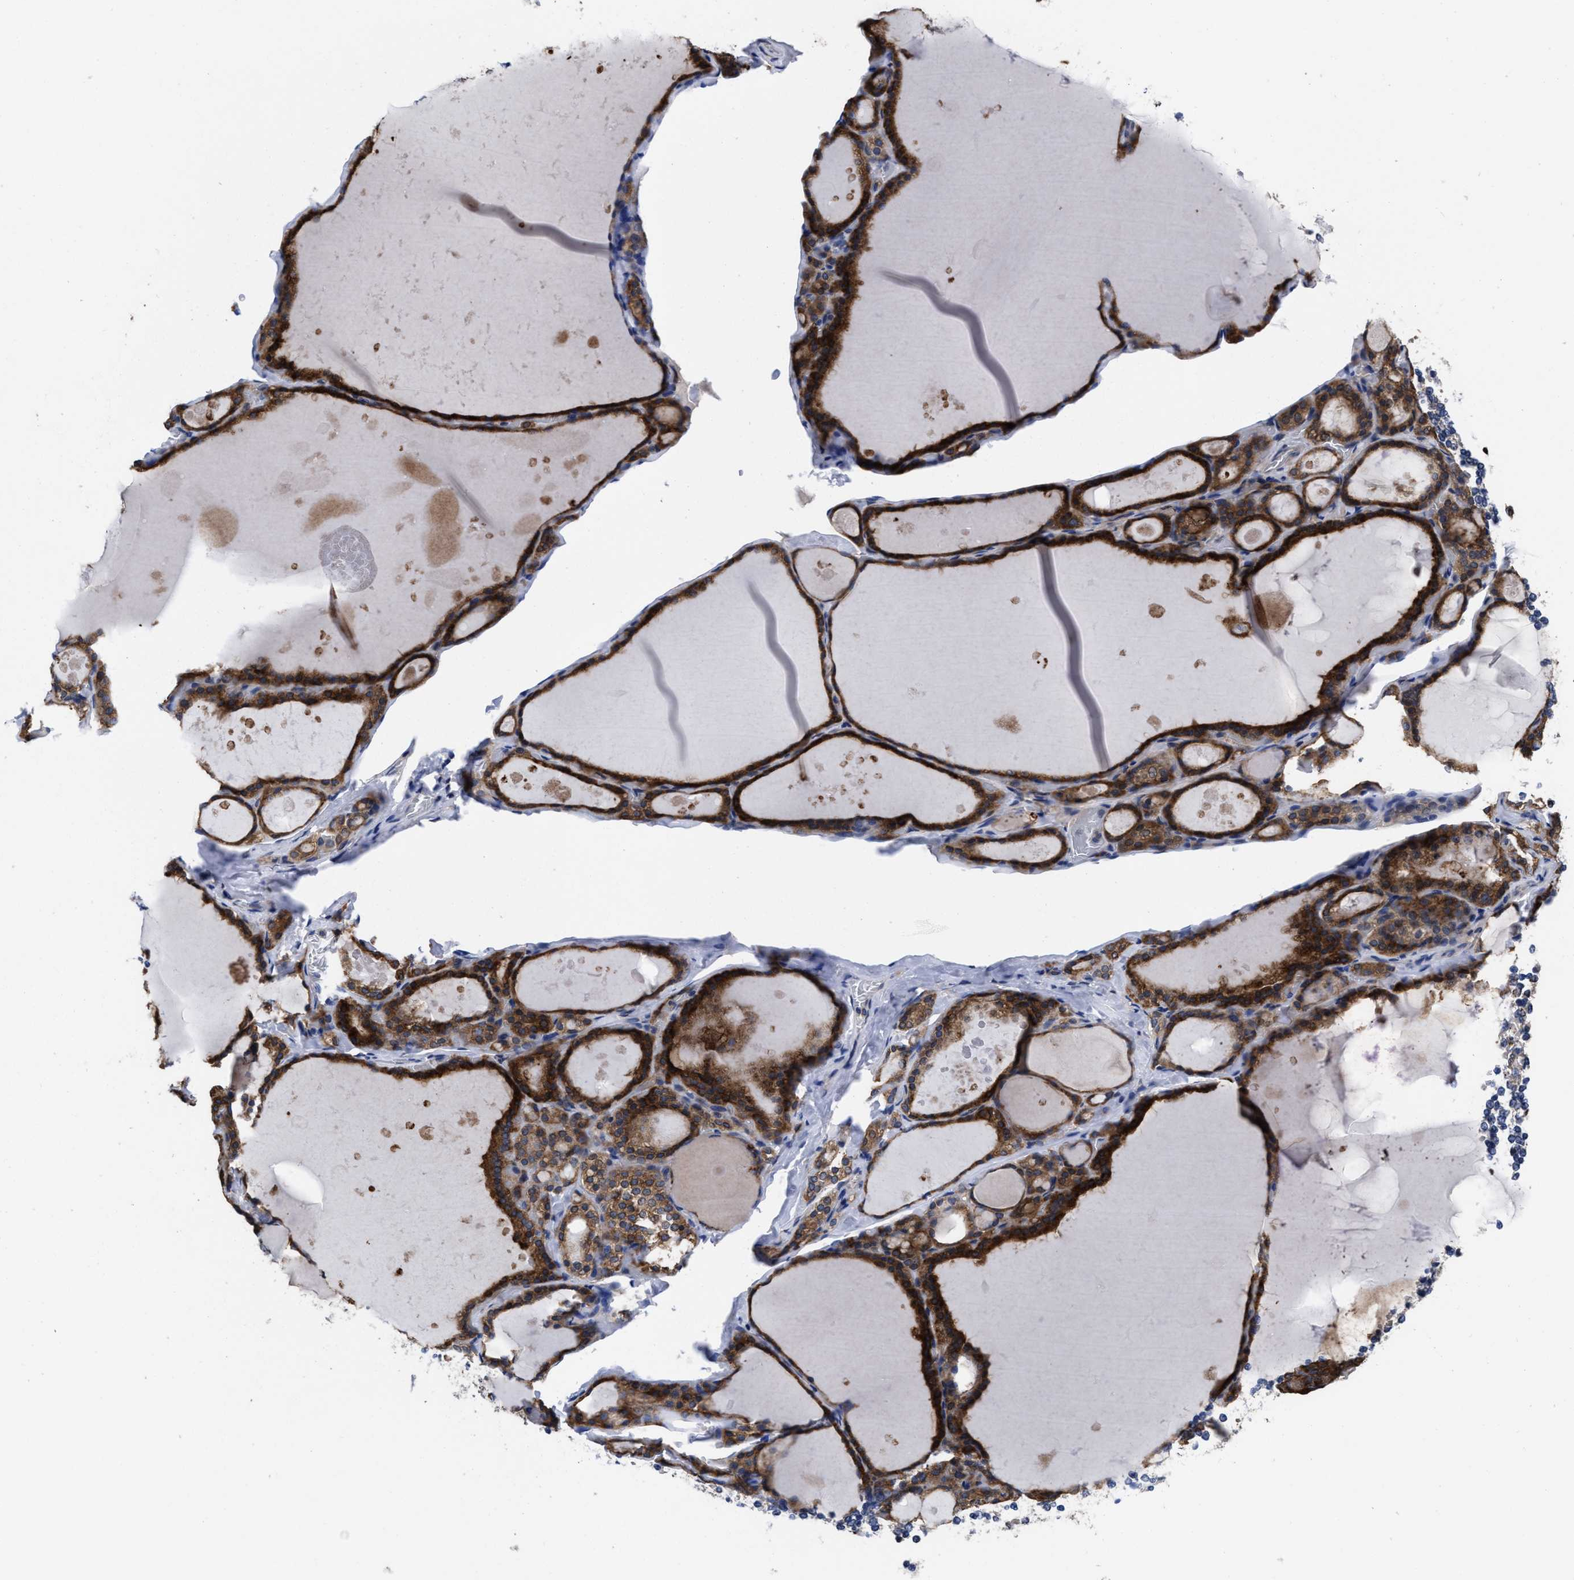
{"staining": {"intensity": "strong", "quantity": ">75%", "location": "cytoplasmic/membranous"}, "tissue": "thyroid gland", "cell_type": "Glandular cells", "image_type": "normal", "snomed": [{"axis": "morphology", "description": "Normal tissue, NOS"}, {"axis": "topography", "description": "Thyroid gland"}], "caption": "Human thyroid gland stained for a protein (brown) reveals strong cytoplasmic/membranous positive positivity in about >75% of glandular cells.", "gene": "TXNDC17", "patient": {"sex": "male", "age": 56}}